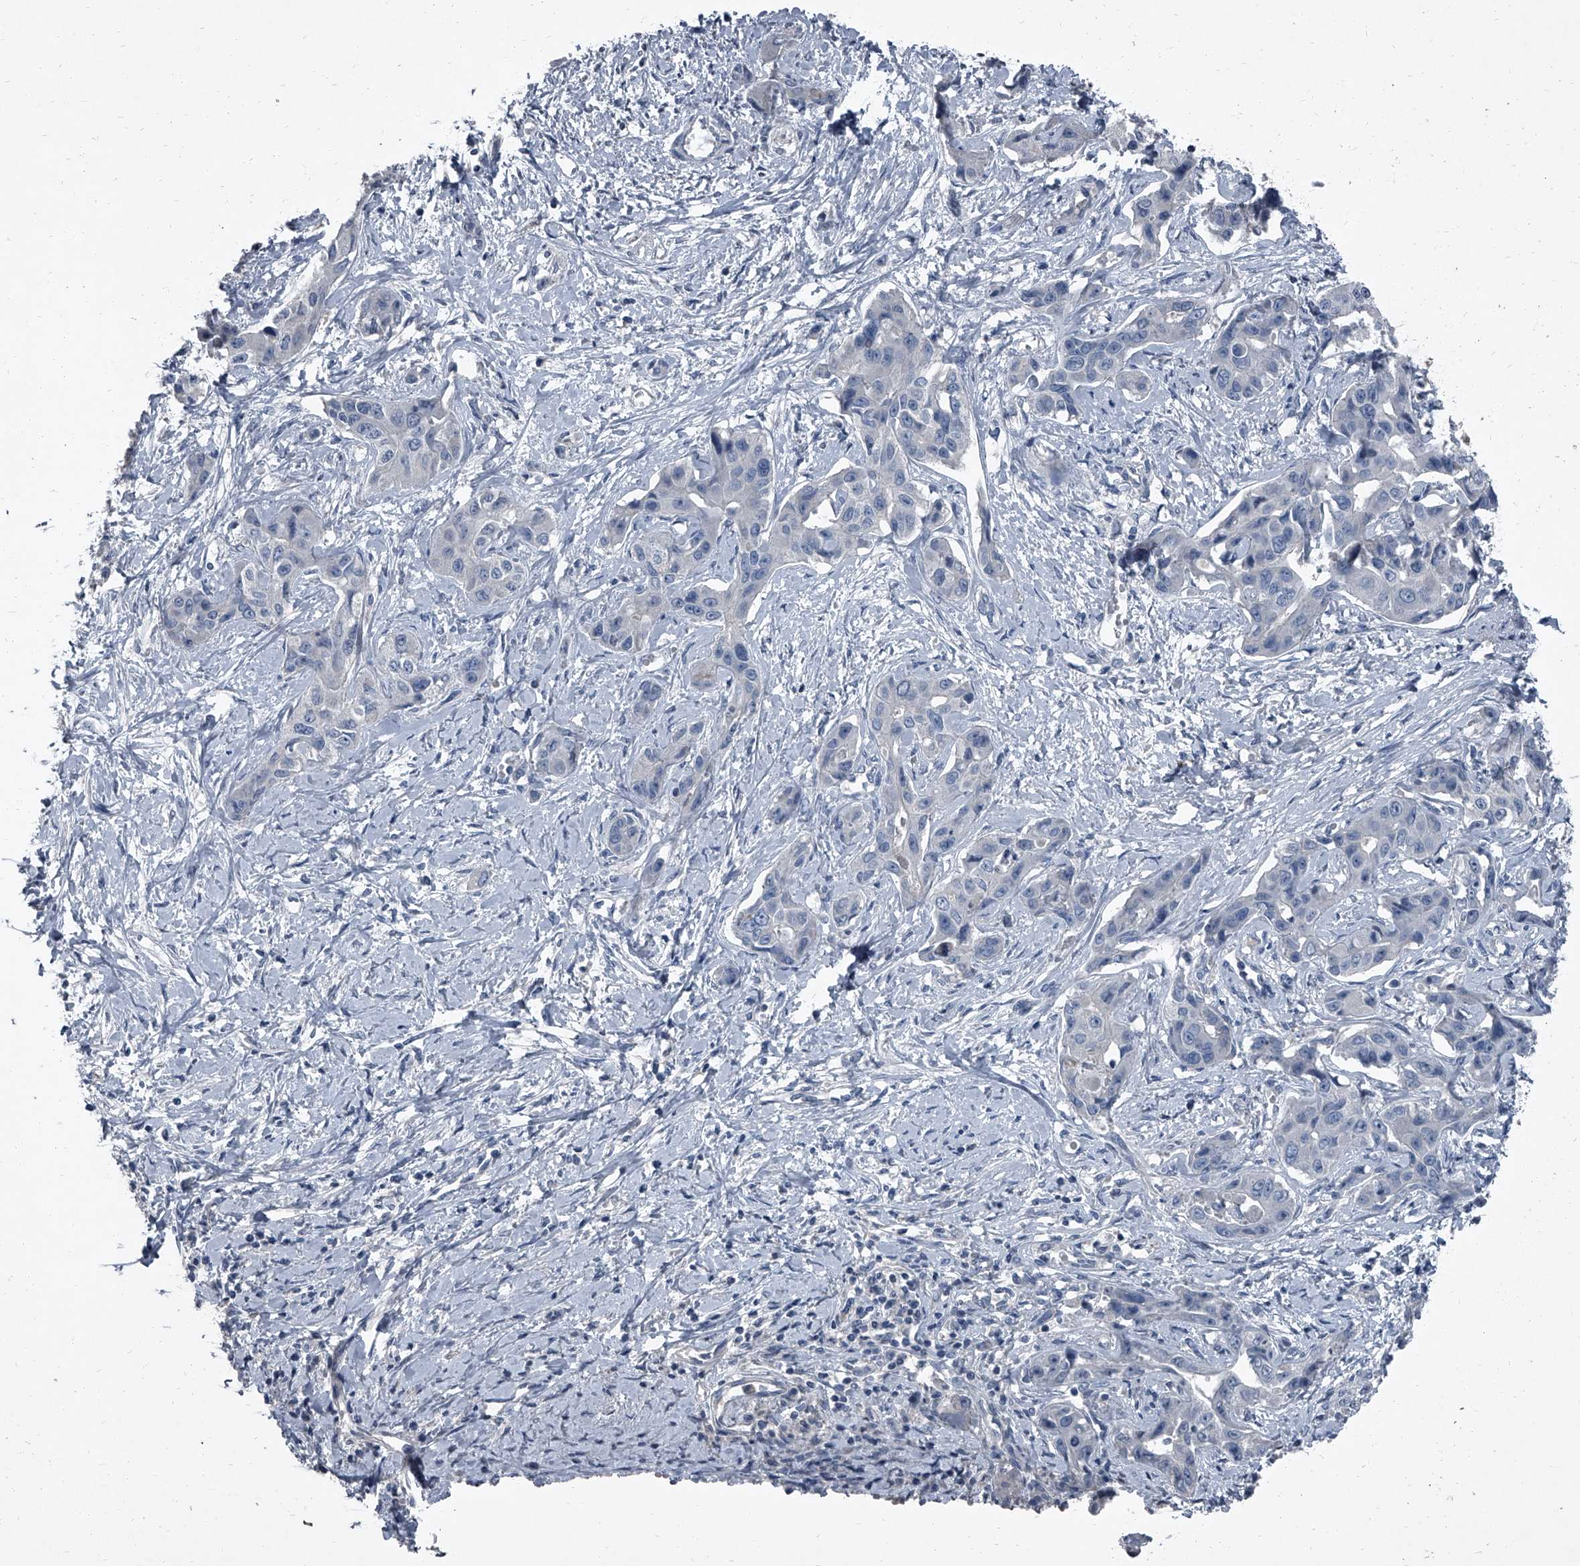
{"staining": {"intensity": "negative", "quantity": "none", "location": "none"}, "tissue": "liver cancer", "cell_type": "Tumor cells", "image_type": "cancer", "snomed": [{"axis": "morphology", "description": "Cholangiocarcinoma"}, {"axis": "topography", "description": "Liver"}], "caption": "Tumor cells show no significant positivity in liver cancer (cholangiocarcinoma).", "gene": "HEPHL1", "patient": {"sex": "male", "age": 59}}